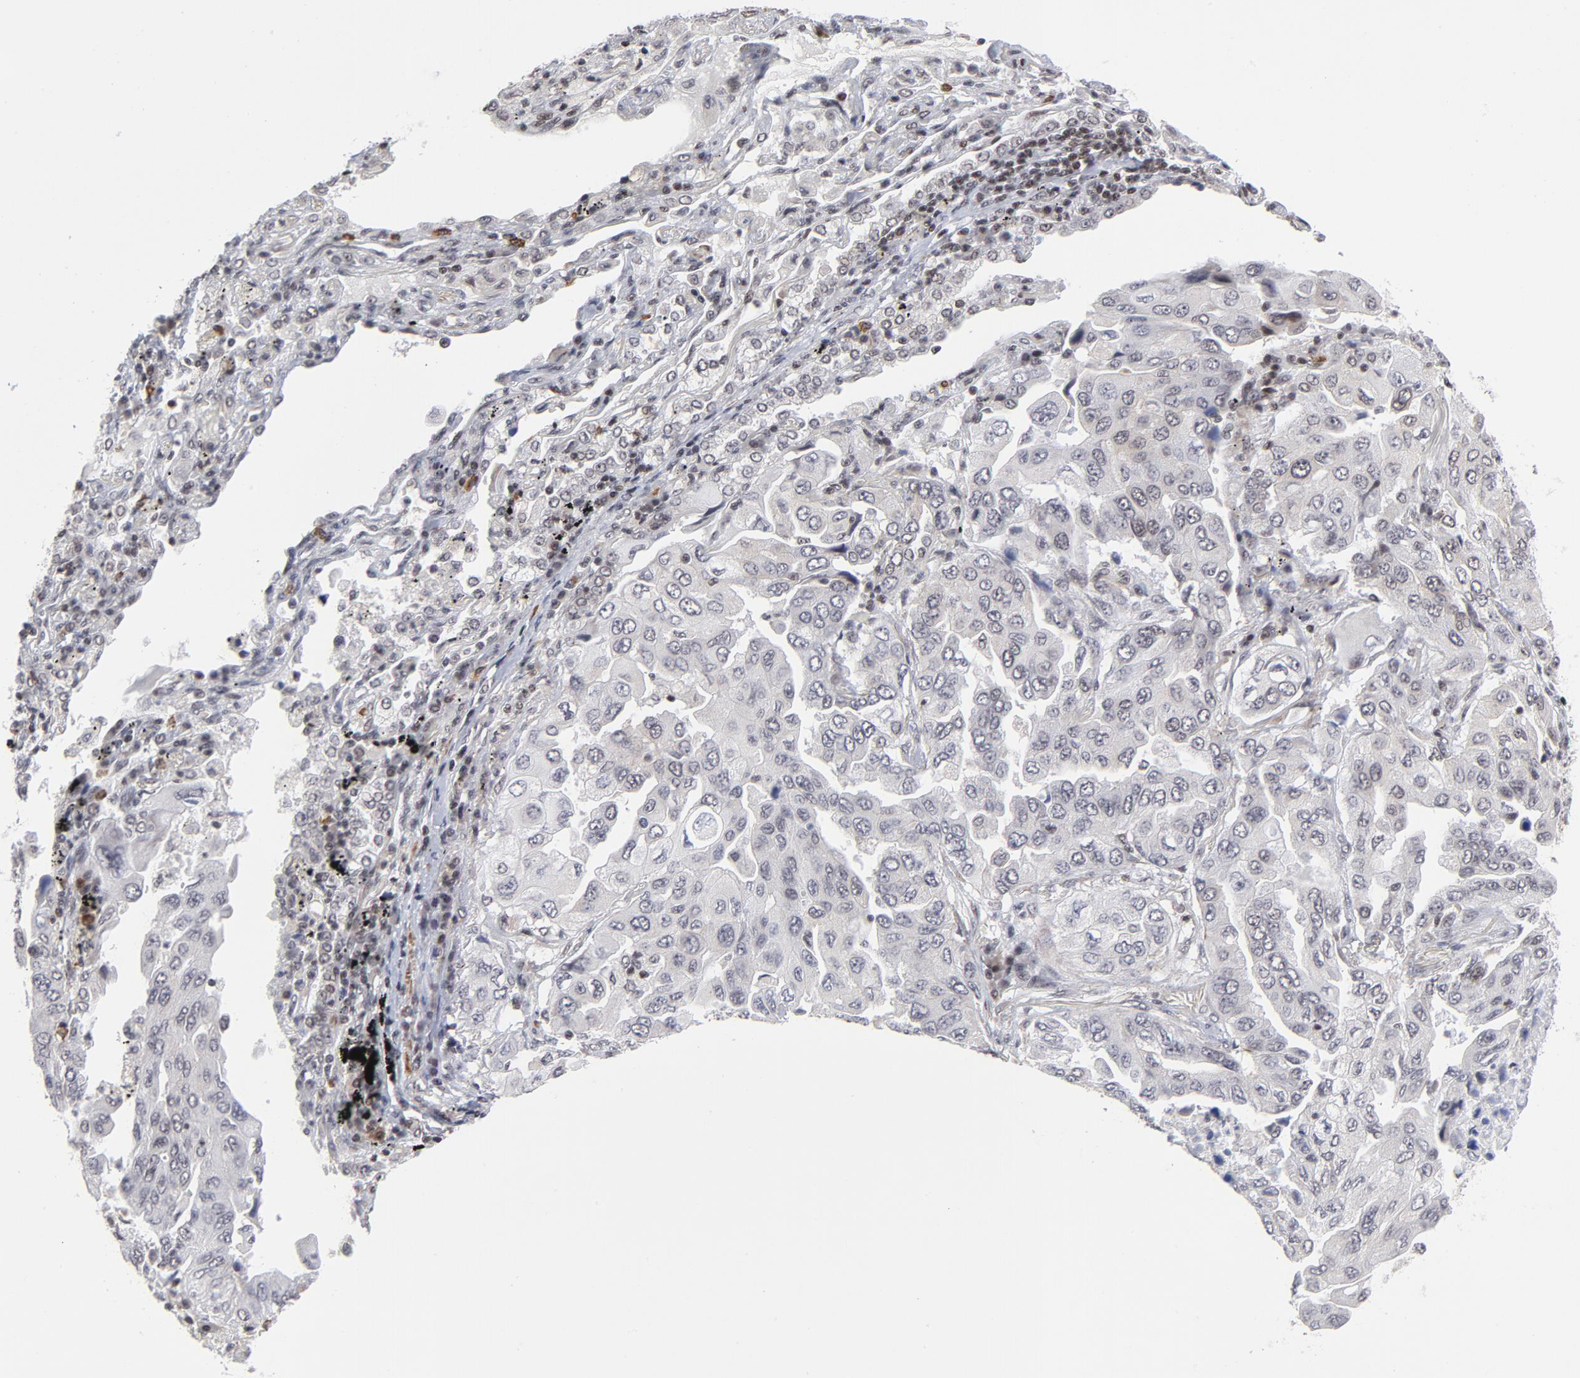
{"staining": {"intensity": "weak", "quantity": "25%-75%", "location": "nuclear"}, "tissue": "lung cancer", "cell_type": "Tumor cells", "image_type": "cancer", "snomed": [{"axis": "morphology", "description": "Adenocarcinoma, NOS"}, {"axis": "topography", "description": "Lung"}], "caption": "This photomicrograph exhibits lung cancer (adenocarcinoma) stained with immunohistochemistry to label a protein in brown. The nuclear of tumor cells show weak positivity for the protein. Nuclei are counter-stained blue.", "gene": "CTCF", "patient": {"sex": "female", "age": 65}}